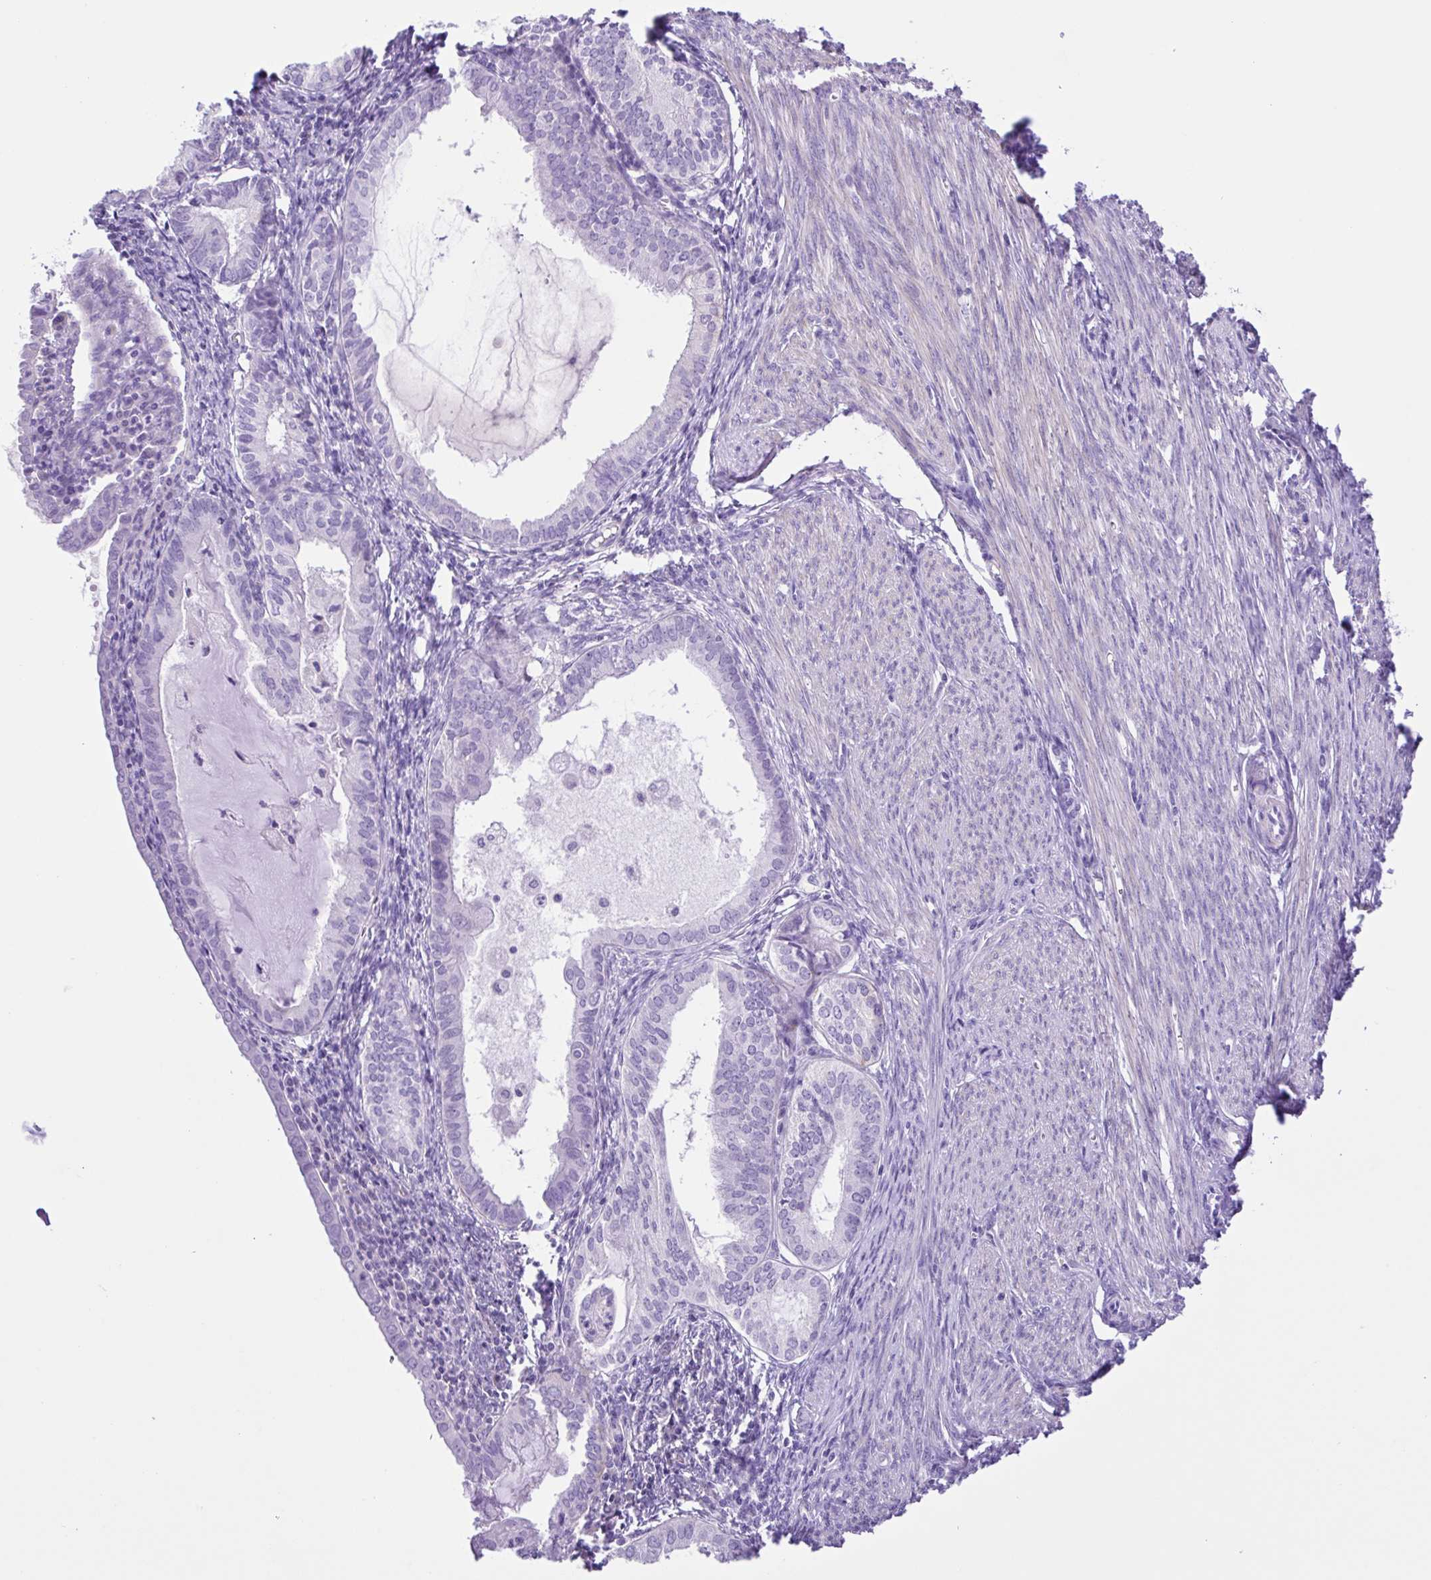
{"staining": {"intensity": "negative", "quantity": "none", "location": "none"}, "tissue": "endometrial cancer", "cell_type": "Tumor cells", "image_type": "cancer", "snomed": [{"axis": "morphology", "description": "Carcinoma, NOS"}, {"axis": "topography", "description": "Endometrium"}], "caption": "Endometrial carcinoma was stained to show a protein in brown. There is no significant expression in tumor cells.", "gene": "ISM2", "patient": {"sex": "female", "age": 62}}